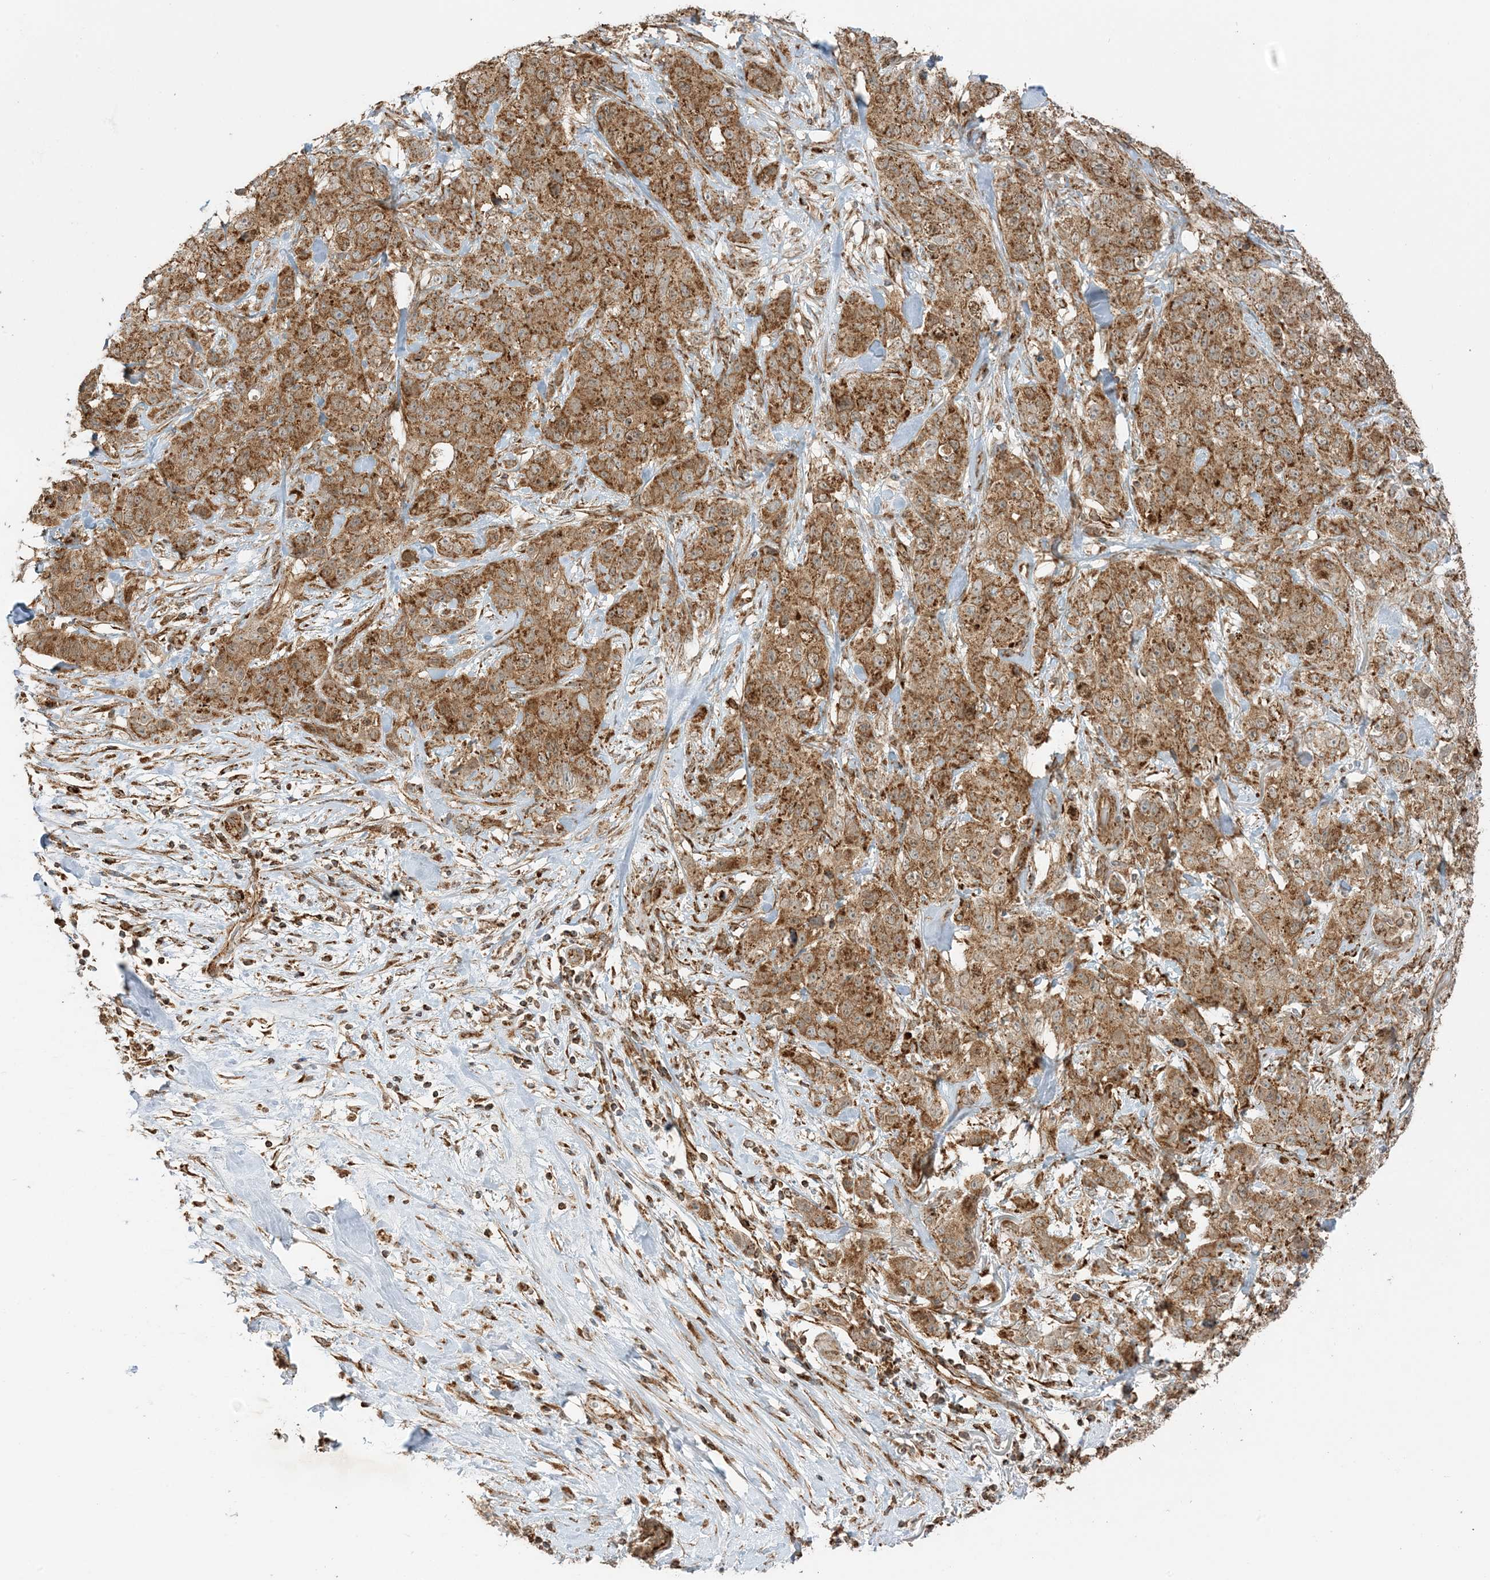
{"staining": {"intensity": "strong", "quantity": ">75%", "location": "cytoplasmic/membranous"}, "tissue": "stomach cancer", "cell_type": "Tumor cells", "image_type": "cancer", "snomed": [{"axis": "morphology", "description": "Adenocarcinoma, NOS"}, {"axis": "topography", "description": "Stomach"}], "caption": "Protein positivity by immunohistochemistry (IHC) shows strong cytoplasmic/membranous positivity in approximately >75% of tumor cells in stomach cancer.", "gene": "N4BP3", "patient": {"sex": "male", "age": 48}}